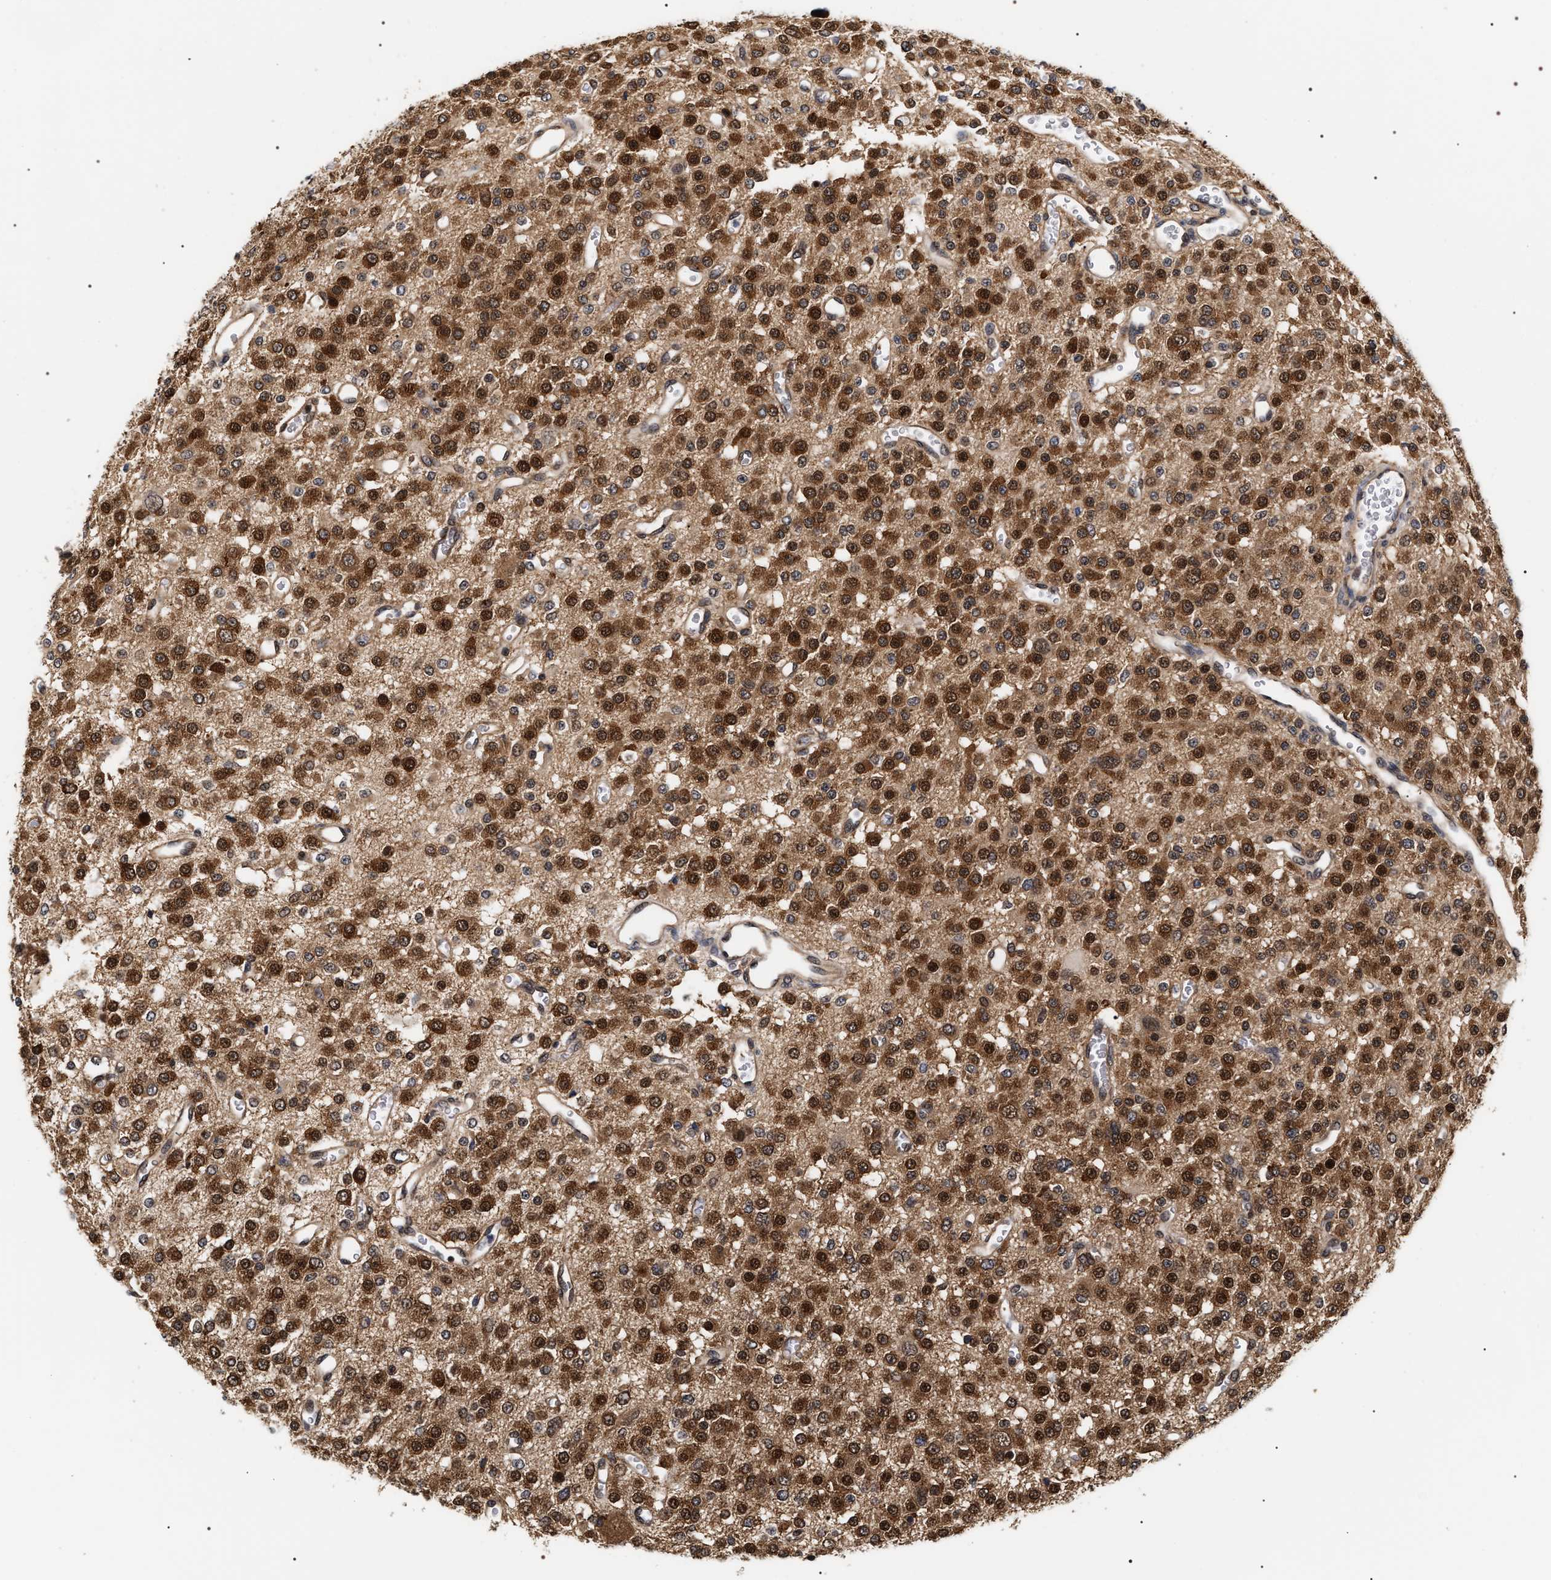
{"staining": {"intensity": "strong", "quantity": ">75%", "location": "cytoplasmic/membranous,nuclear"}, "tissue": "glioma", "cell_type": "Tumor cells", "image_type": "cancer", "snomed": [{"axis": "morphology", "description": "Glioma, malignant, Low grade"}, {"axis": "topography", "description": "Brain"}], "caption": "IHC photomicrograph of neoplastic tissue: human malignant glioma (low-grade) stained using IHC demonstrates high levels of strong protein expression localized specifically in the cytoplasmic/membranous and nuclear of tumor cells, appearing as a cytoplasmic/membranous and nuclear brown color.", "gene": "BAG6", "patient": {"sex": "male", "age": 38}}